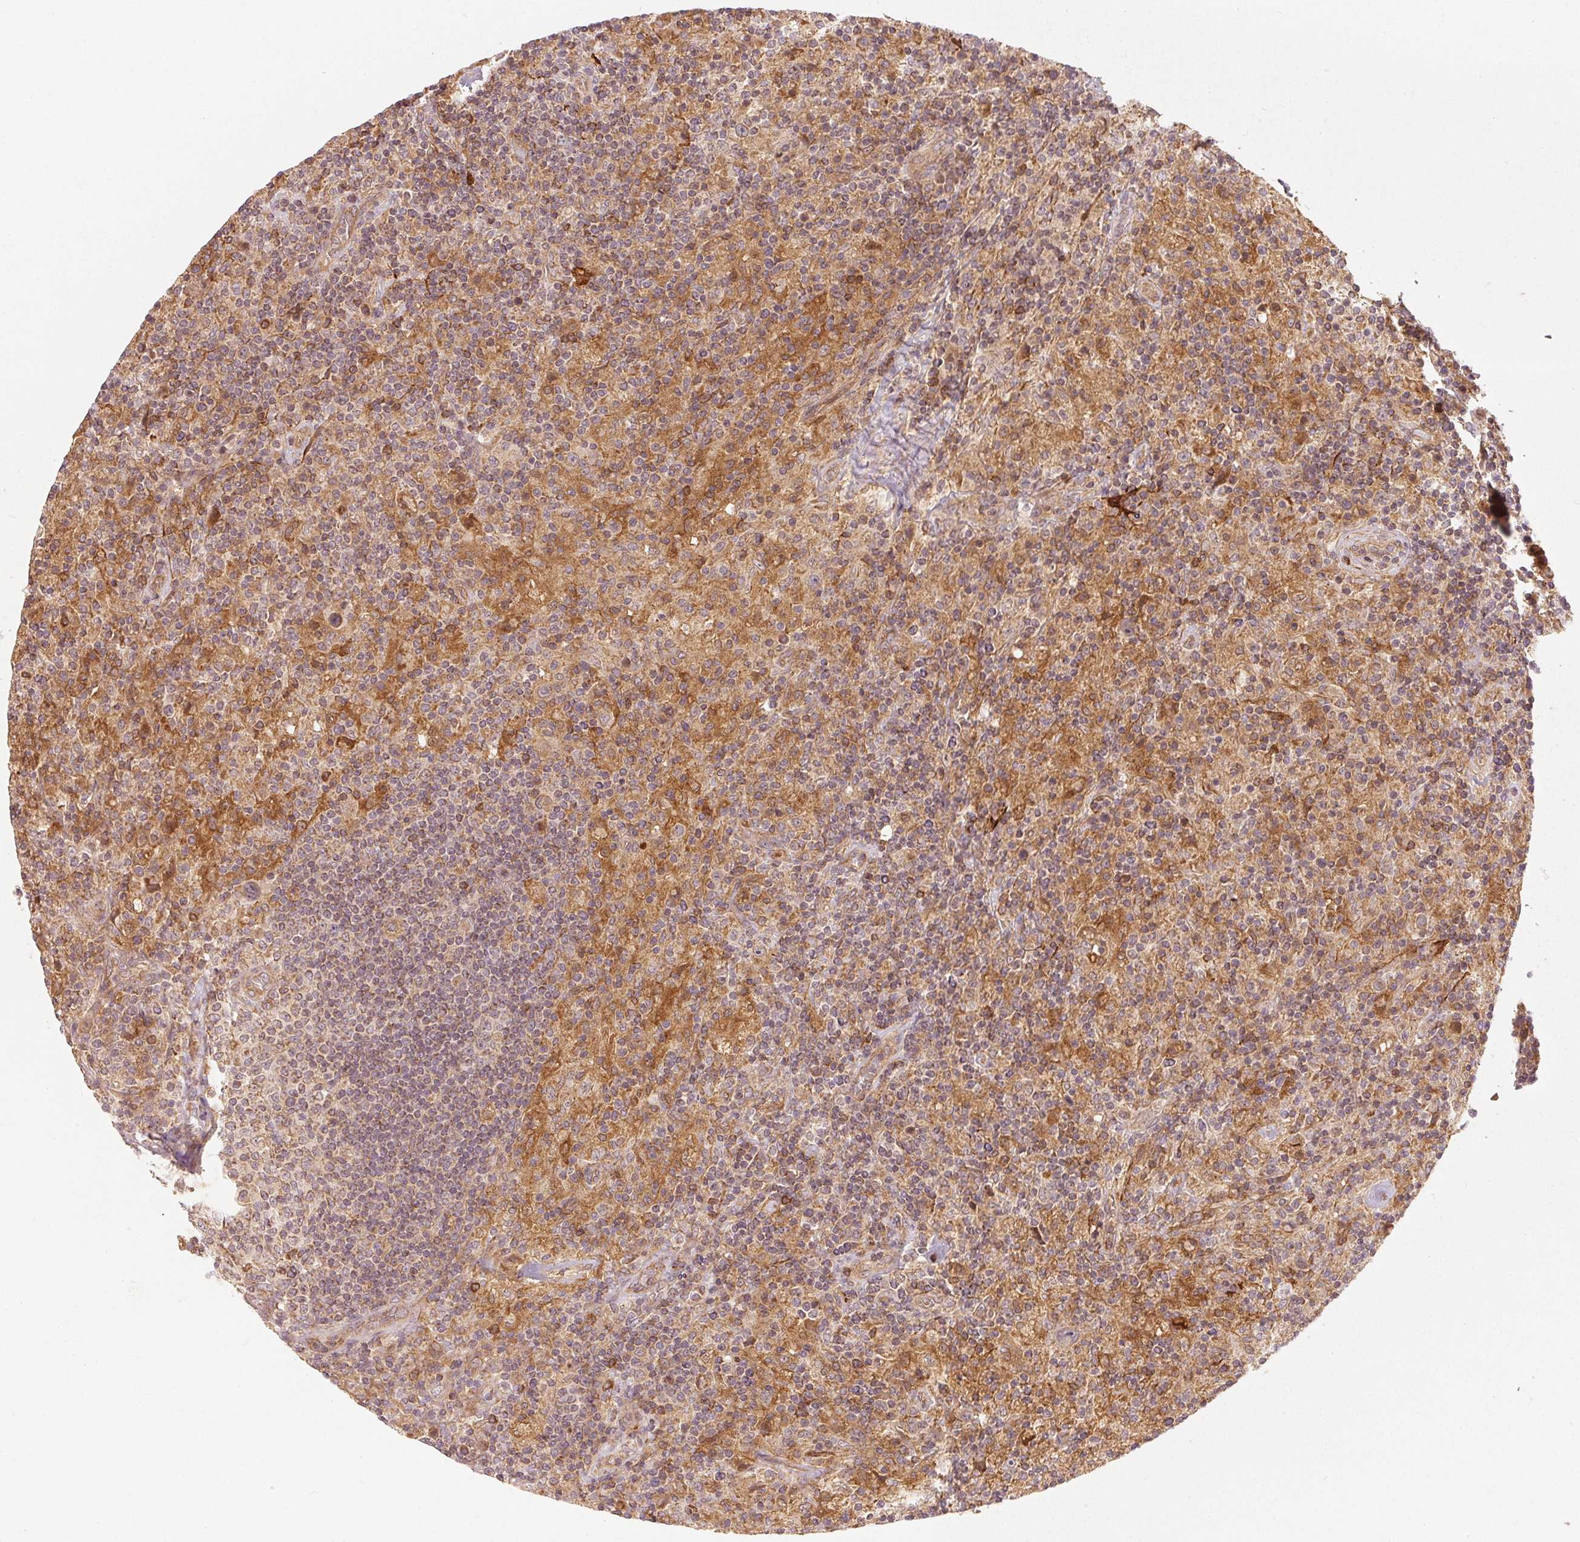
{"staining": {"intensity": "weak", "quantity": "<25%", "location": "cytoplasmic/membranous"}, "tissue": "lymphoma", "cell_type": "Tumor cells", "image_type": "cancer", "snomed": [{"axis": "morphology", "description": "Hodgkin's disease, NOS"}, {"axis": "topography", "description": "Lymph node"}], "caption": "An image of Hodgkin's disease stained for a protein shows no brown staining in tumor cells. (DAB (3,3'-diaminobenzidine) immunohistochemistry (IHC), high magnification).", "gene": "NADK2", "patient": {"sex": "male", "age": 70}}